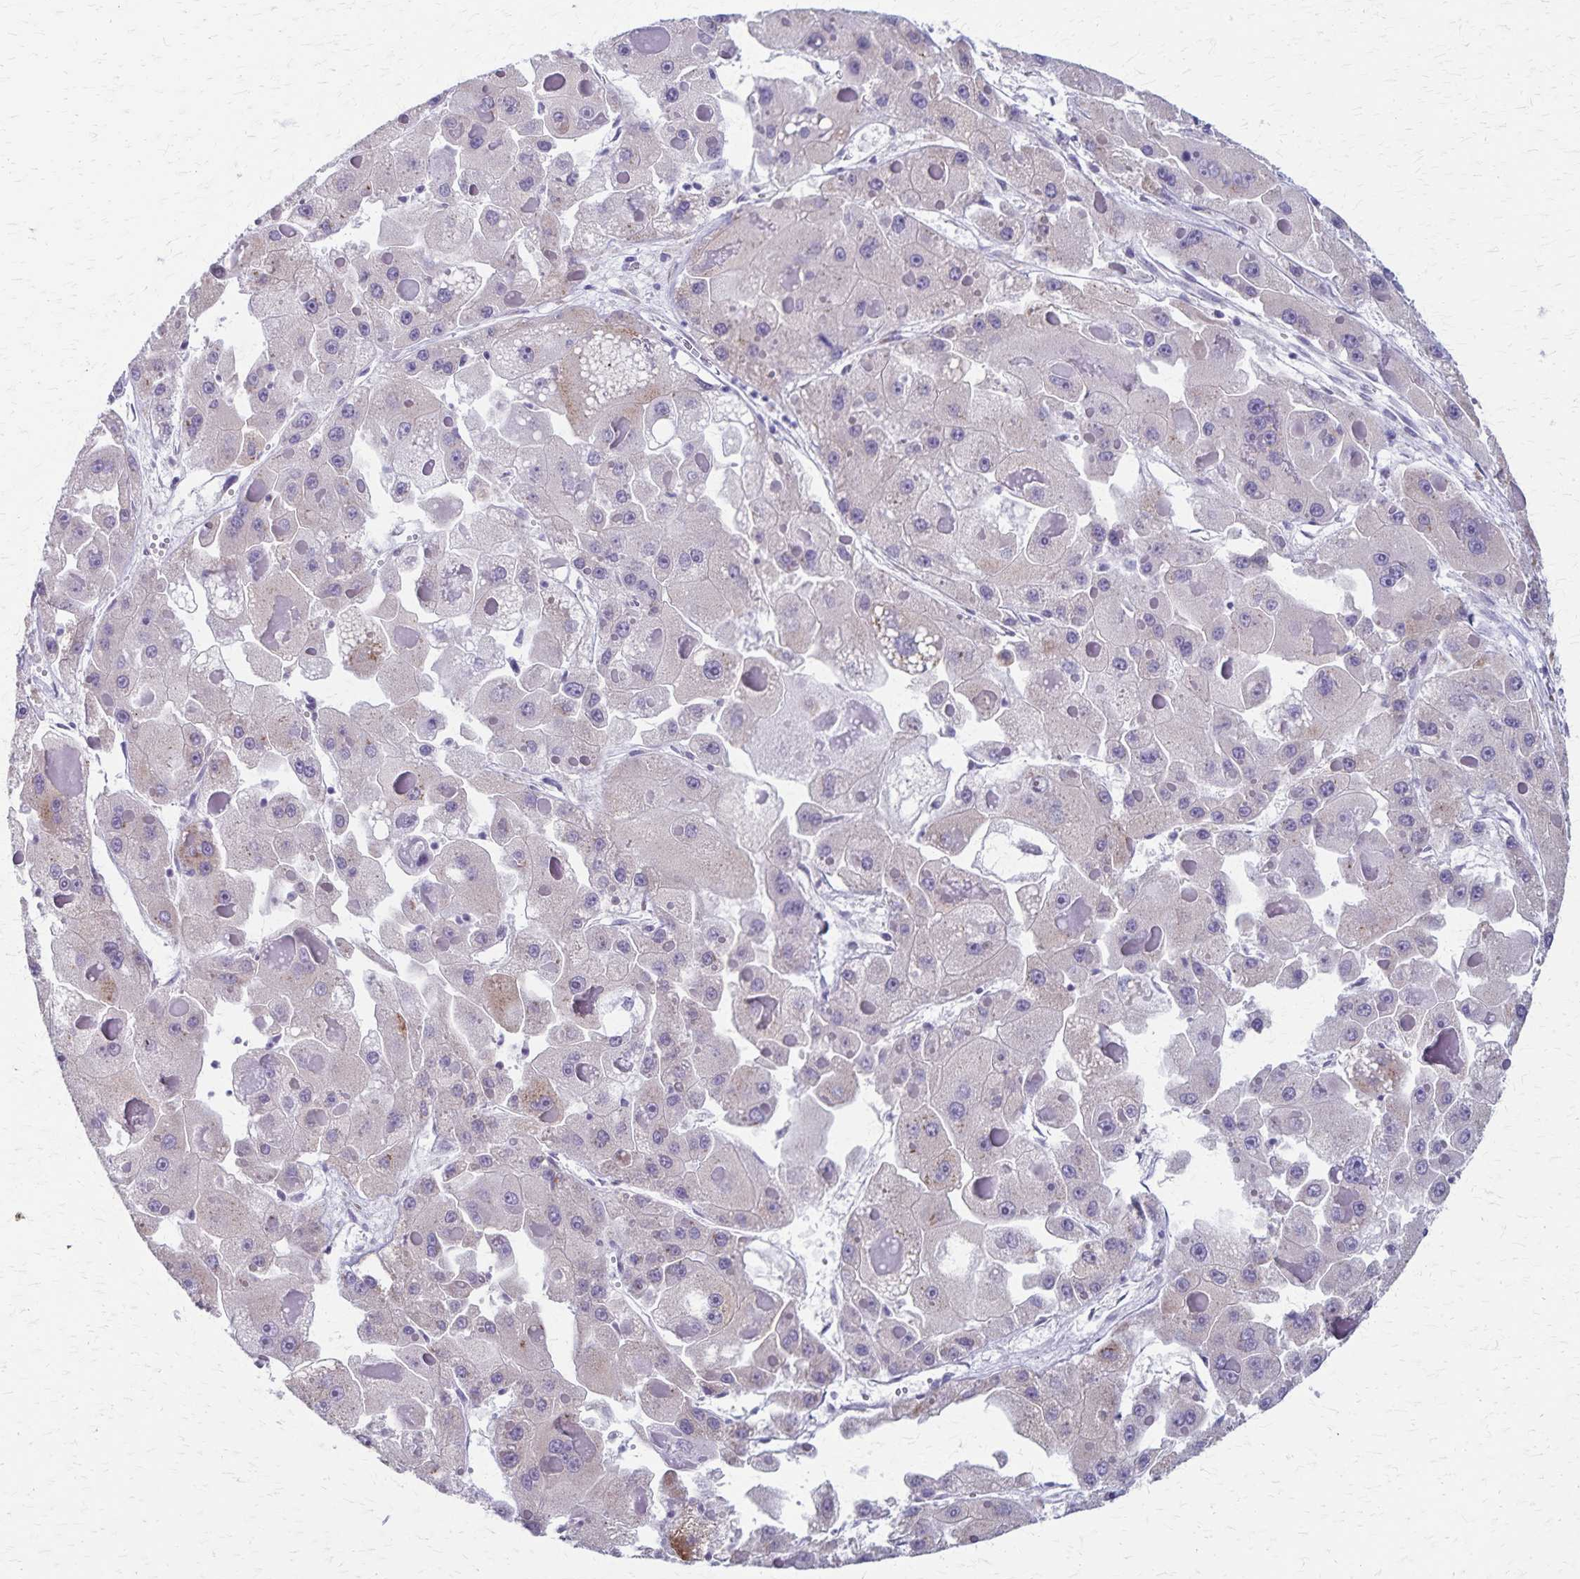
{"staining": {"intensity": "weak", "quantity": "<25%", "location": "cytoplasmic/membranous"}, "tissue": "liver cancer", "cell_type": "Tumor cells", "image_type": "cancer", "snomed": [{"axis": "morphology", "description": "Carcinoma, Hepatocellular, NOS"}, {"axis": "topography", "description": "Liver"}], "caption": "Photomicrograph shows no protein positivity in tumor cells of liver hepatocellular carcinoma tissue.", "gene": "MCFD2", "patient": {"sex": "female", "age": 73}}